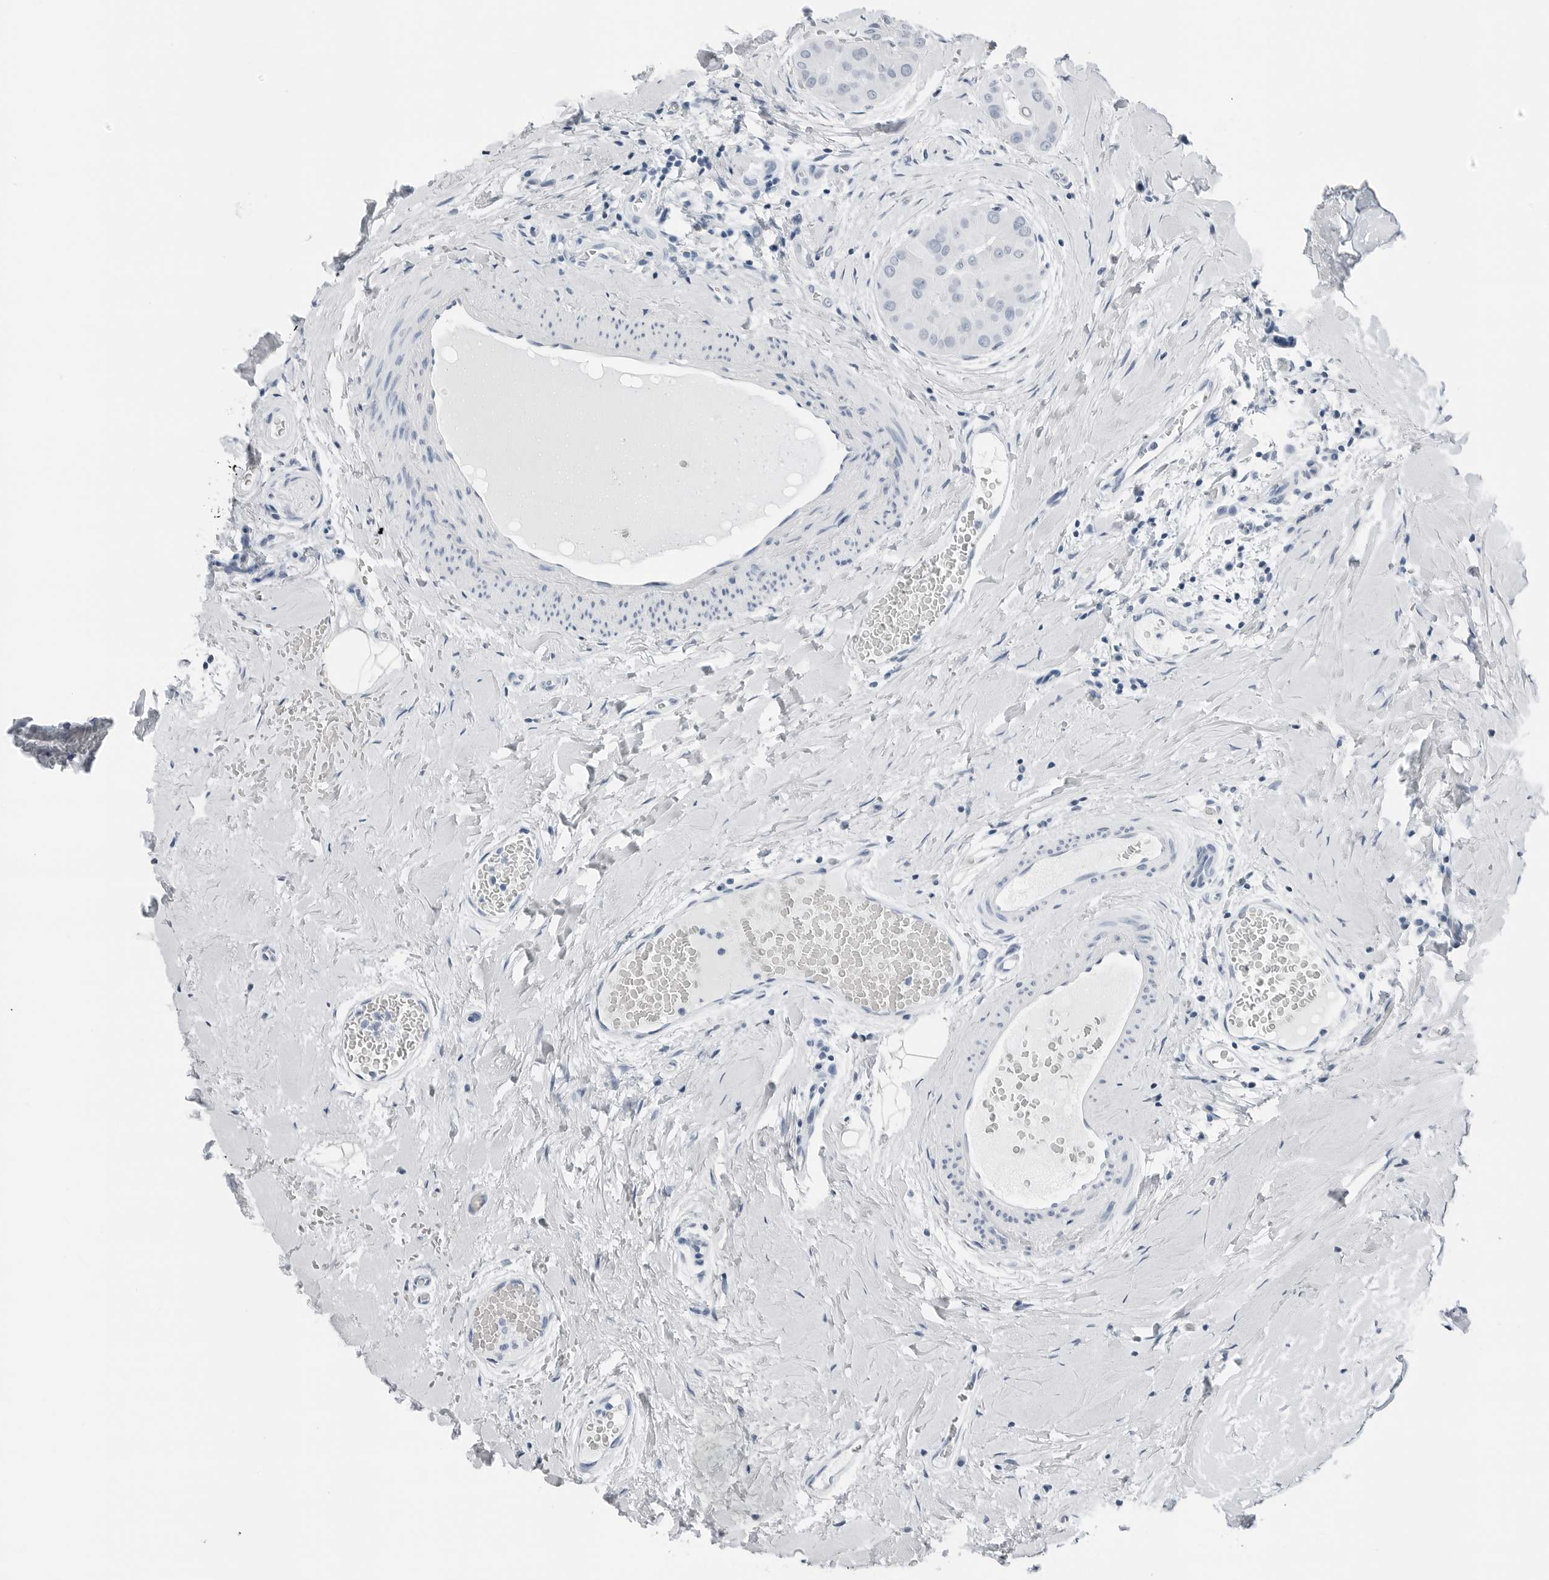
{"staining": {"intensity": "negative", "quantity": "none", "location": "none"}, "tissue": "thyroid cancer", "cell_type": "Tumor cells", "image_type": "cancer", "snomed": [{"axis": "morphology", "description": "Papillary adenocarcinoma, NOS"}, {"axis": "topography", "description": "Thyroid gland"}], "caption": "The photomicrograph shows no significant positivity in tumor cells of thyroid papillary adenocarcinoma. (DAB (3,3'-diaminobenzidine) immunohistochemistry, high magnification).", "gene": "SLPI", "patient": {"sex": "male", "age": 33}}